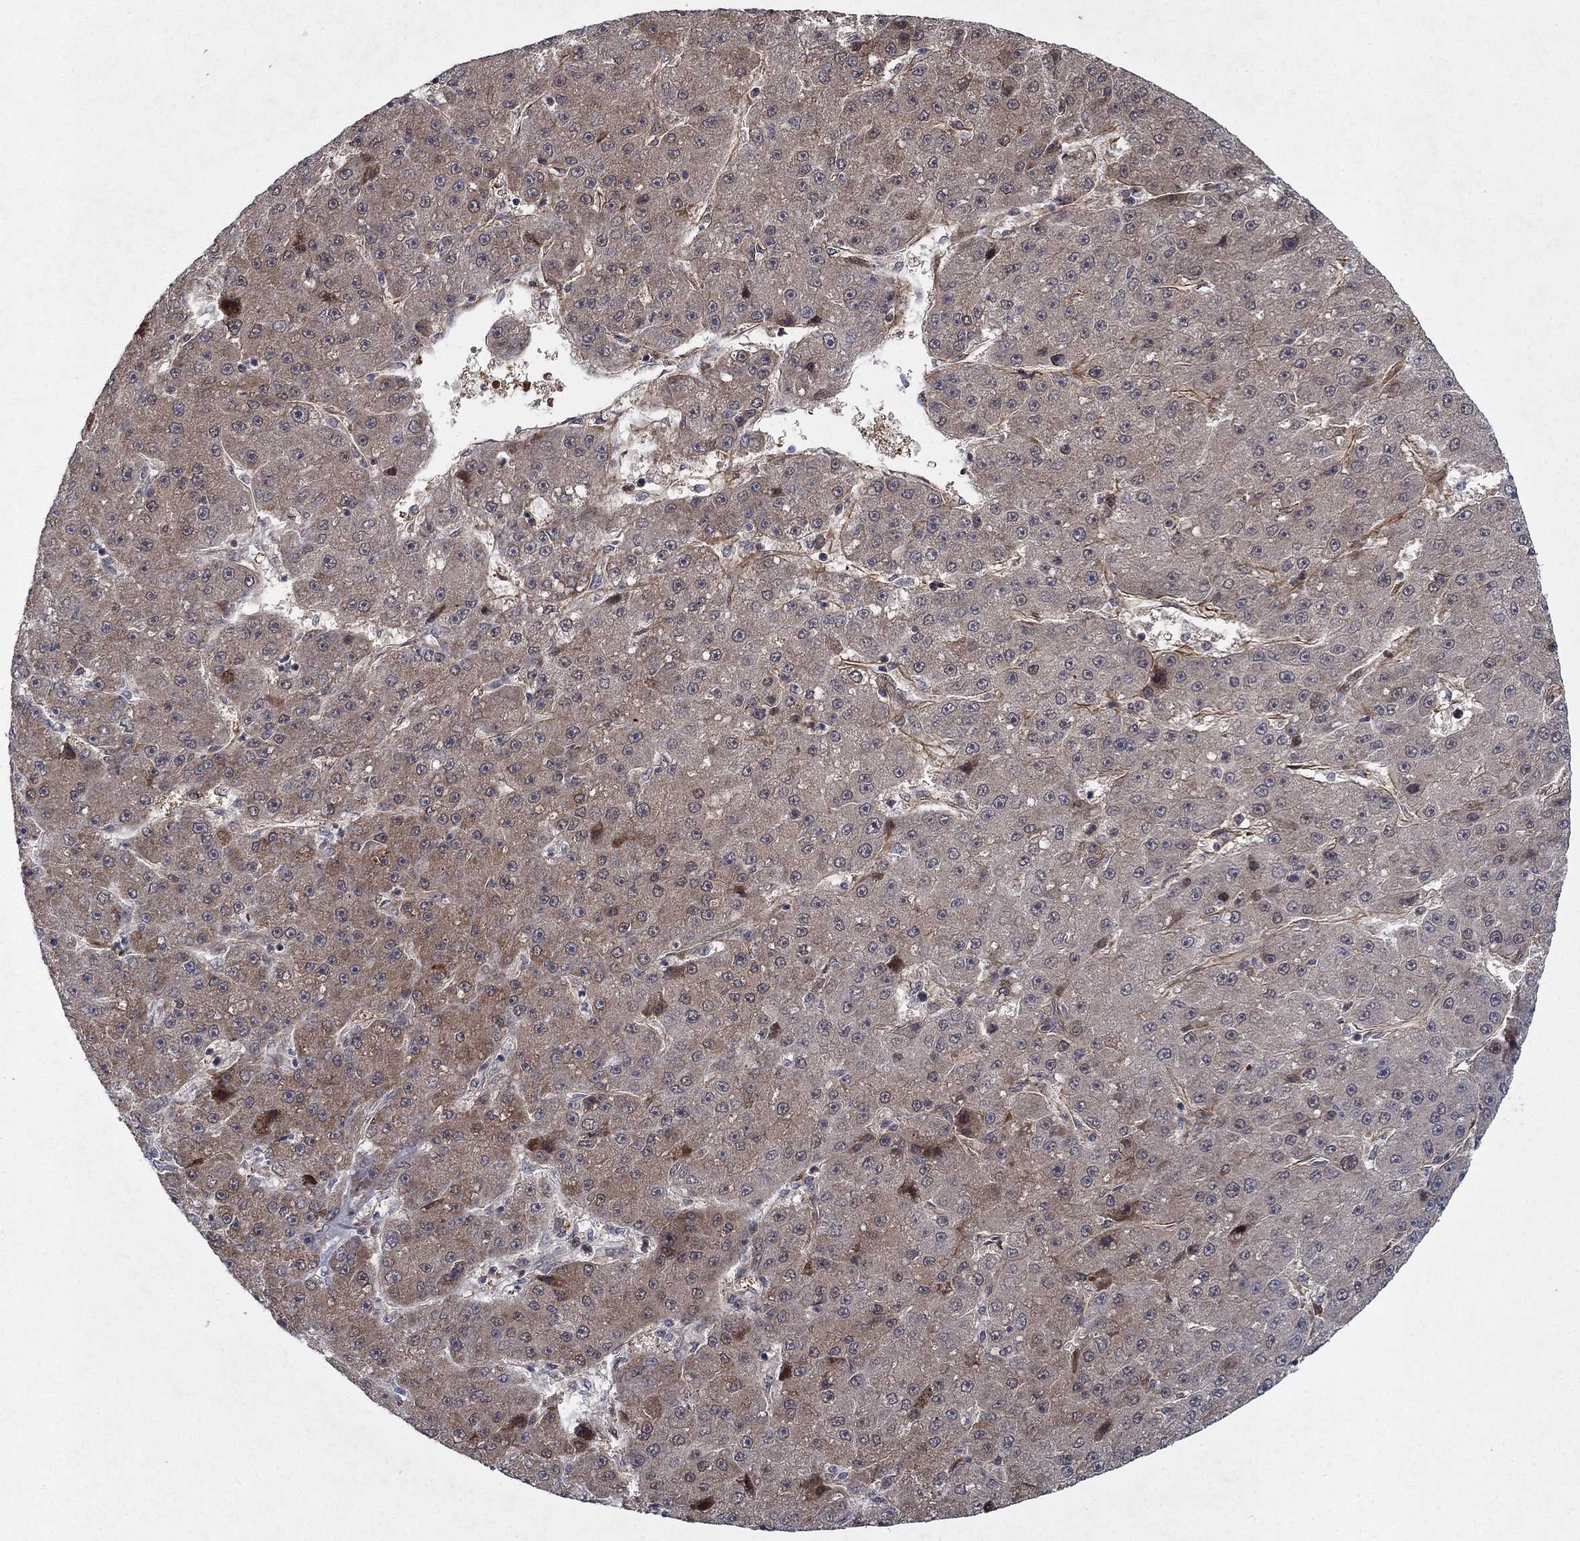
{"staining": {"intensity": "strong", "quantity": "<25%", "location": "cytoplasmic/membranous,nuclear"}, "tissue": "liver cancer", "cell_type": "Tumor cells", "image_type": "cancer", "snomed": [{"axis": "morphology", "description": "Carcinoma, Hepatocellular, NOS"}, {"axis": "topography", "description": "Liver"}], "caption": "Hepatocellular carcinoma (liver) tissue demonstrates strong cytoplasmic/membranous and nuclear expression in approximately <25% of tumor cells, visualized by immunohistochemistry.", "gene": "PRICKLE4", "patient": {"sex": "male", "age": 67}}